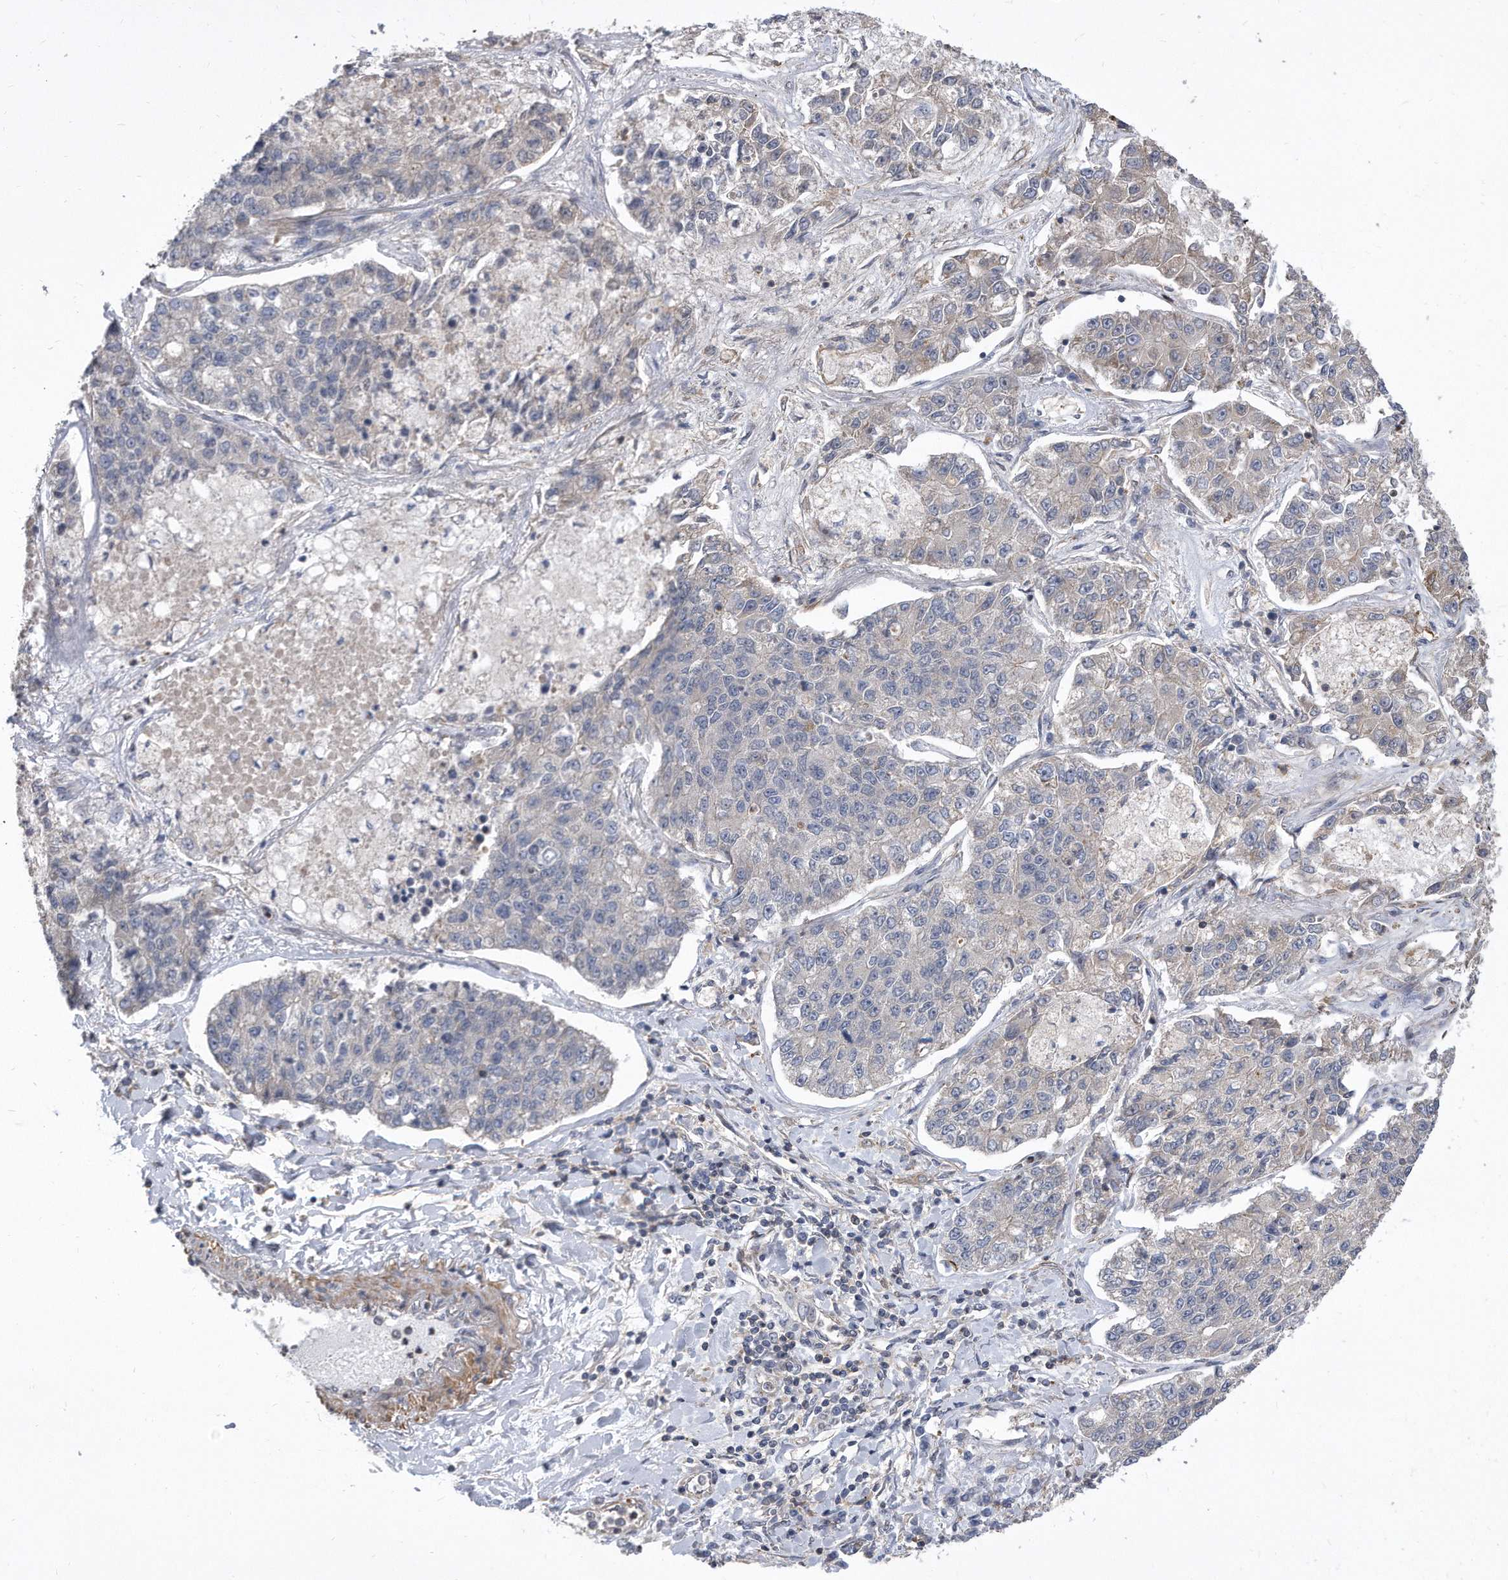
{"staining": {"intensity": "negative", "quantity": "none", "location": "none"}, "tissue": "lung cancer", "cell_type": "Tumor cells", "image_type": "cancer", "snomed": [{"axis": "morphology", "description": "Adenocarcinoma, NOS"}, {"axis": "topography", "description": "Lung"}], "caption": "This is an immunohistochemistry (IHC) histopathology image of human lung cancer (adenocarcinoma). There is no staining in tumor cells.", "gene": "TCP1", "patient": {"sex": "male", "age": 49}}